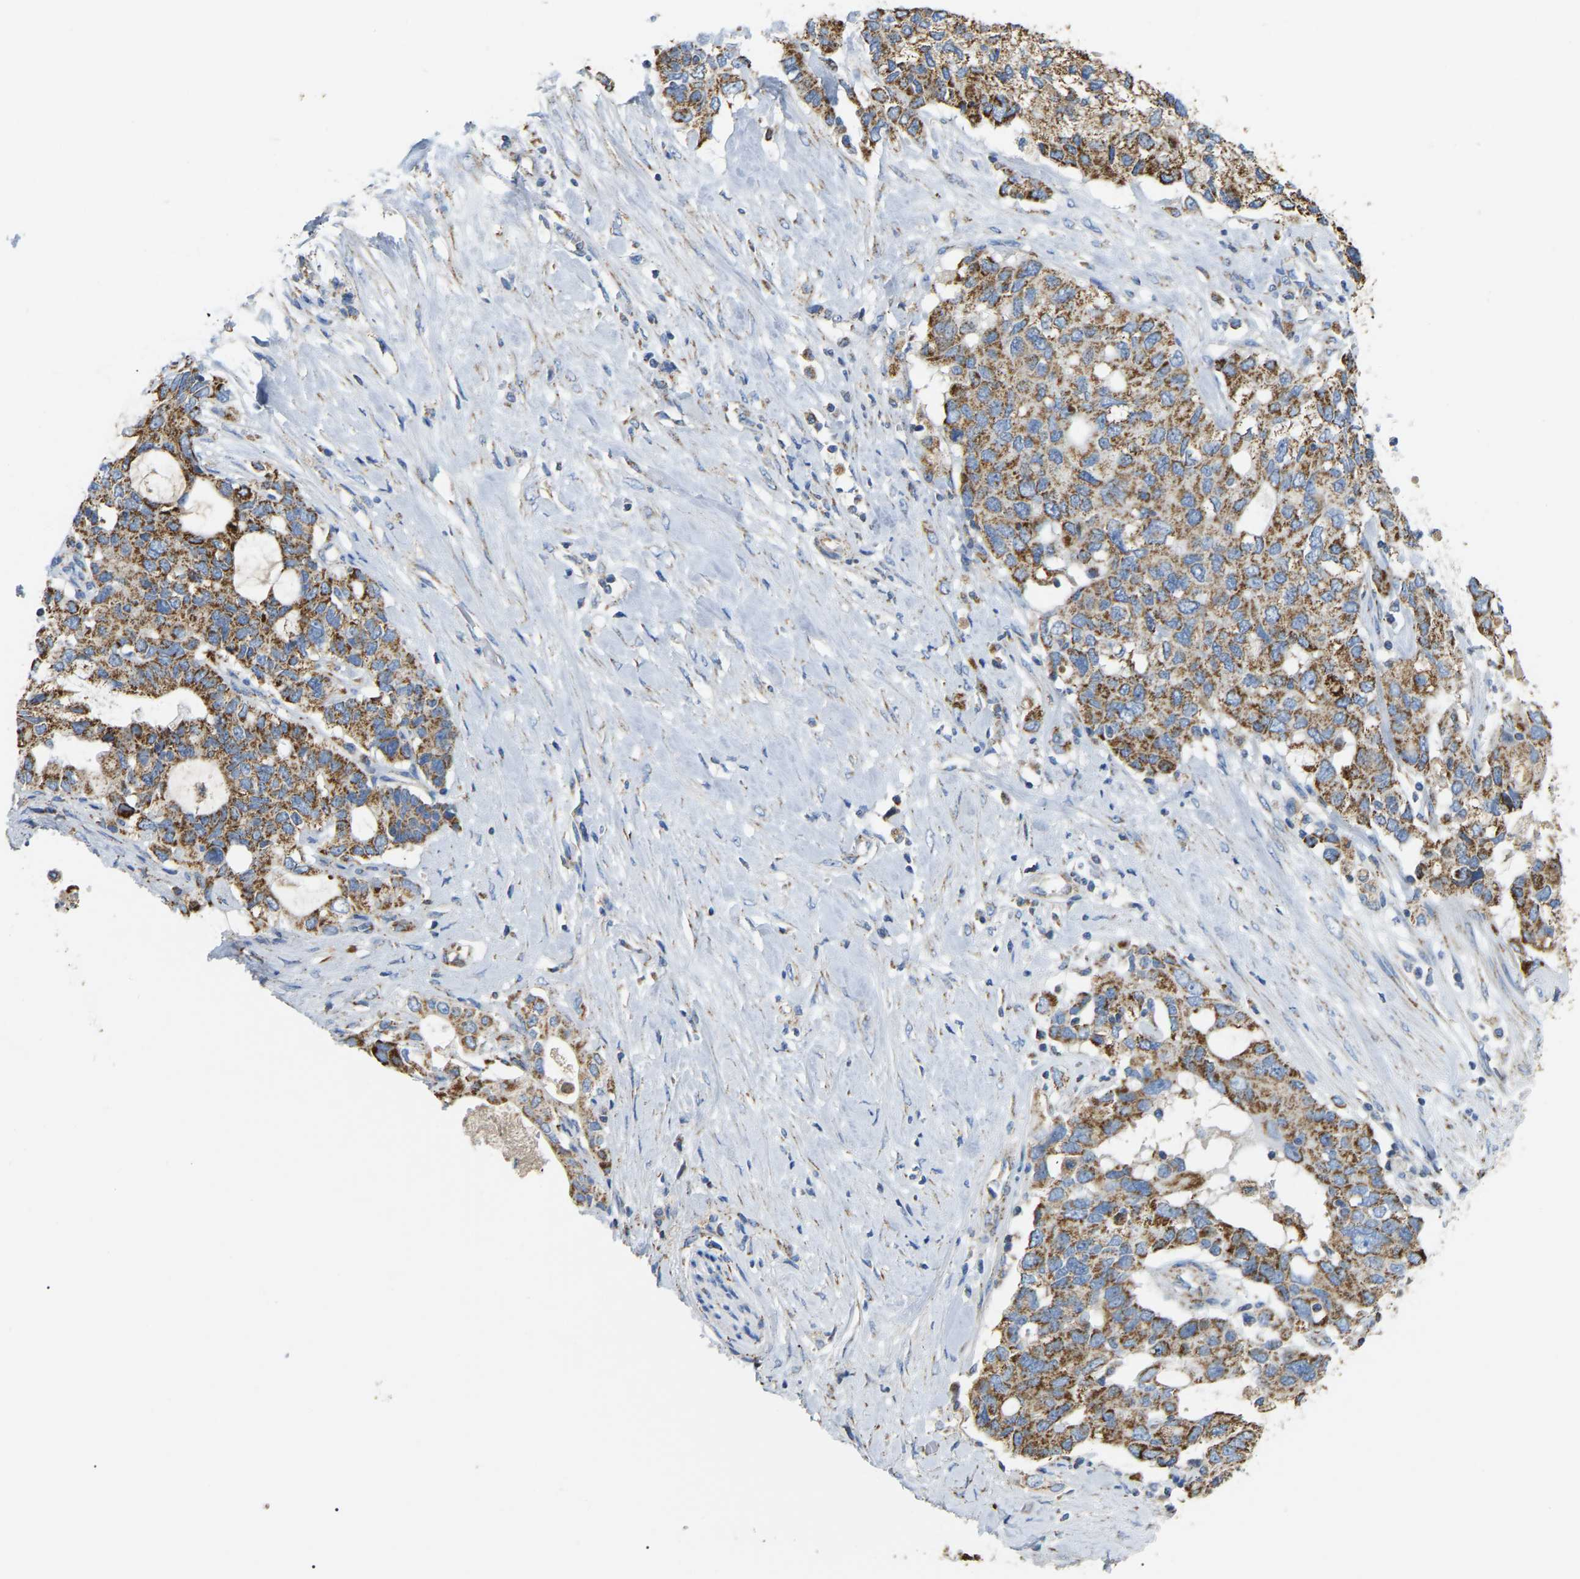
{"staining": {"intensity": "moderate", "quantity": ">75%", "location": "cytoplasmic/membranous"}, "tissue": "pancreatic cancer", "cell_type": "Tumor cells", "image_type": "cancer", "snomed": [{"axis": "morphology", "description": "Adenocarcinoma, NOS"}, {"axis": "topography", "description": "Pancreas"}], "caption": "Tumor cells reveal medium levels of moderate cytoplasmic/membranous positivity in approximately >75% of cells in adenocarcinoma (pancreatic).", "gene": "HIBADH", "patient": {"sex": "female", "age": 56}}